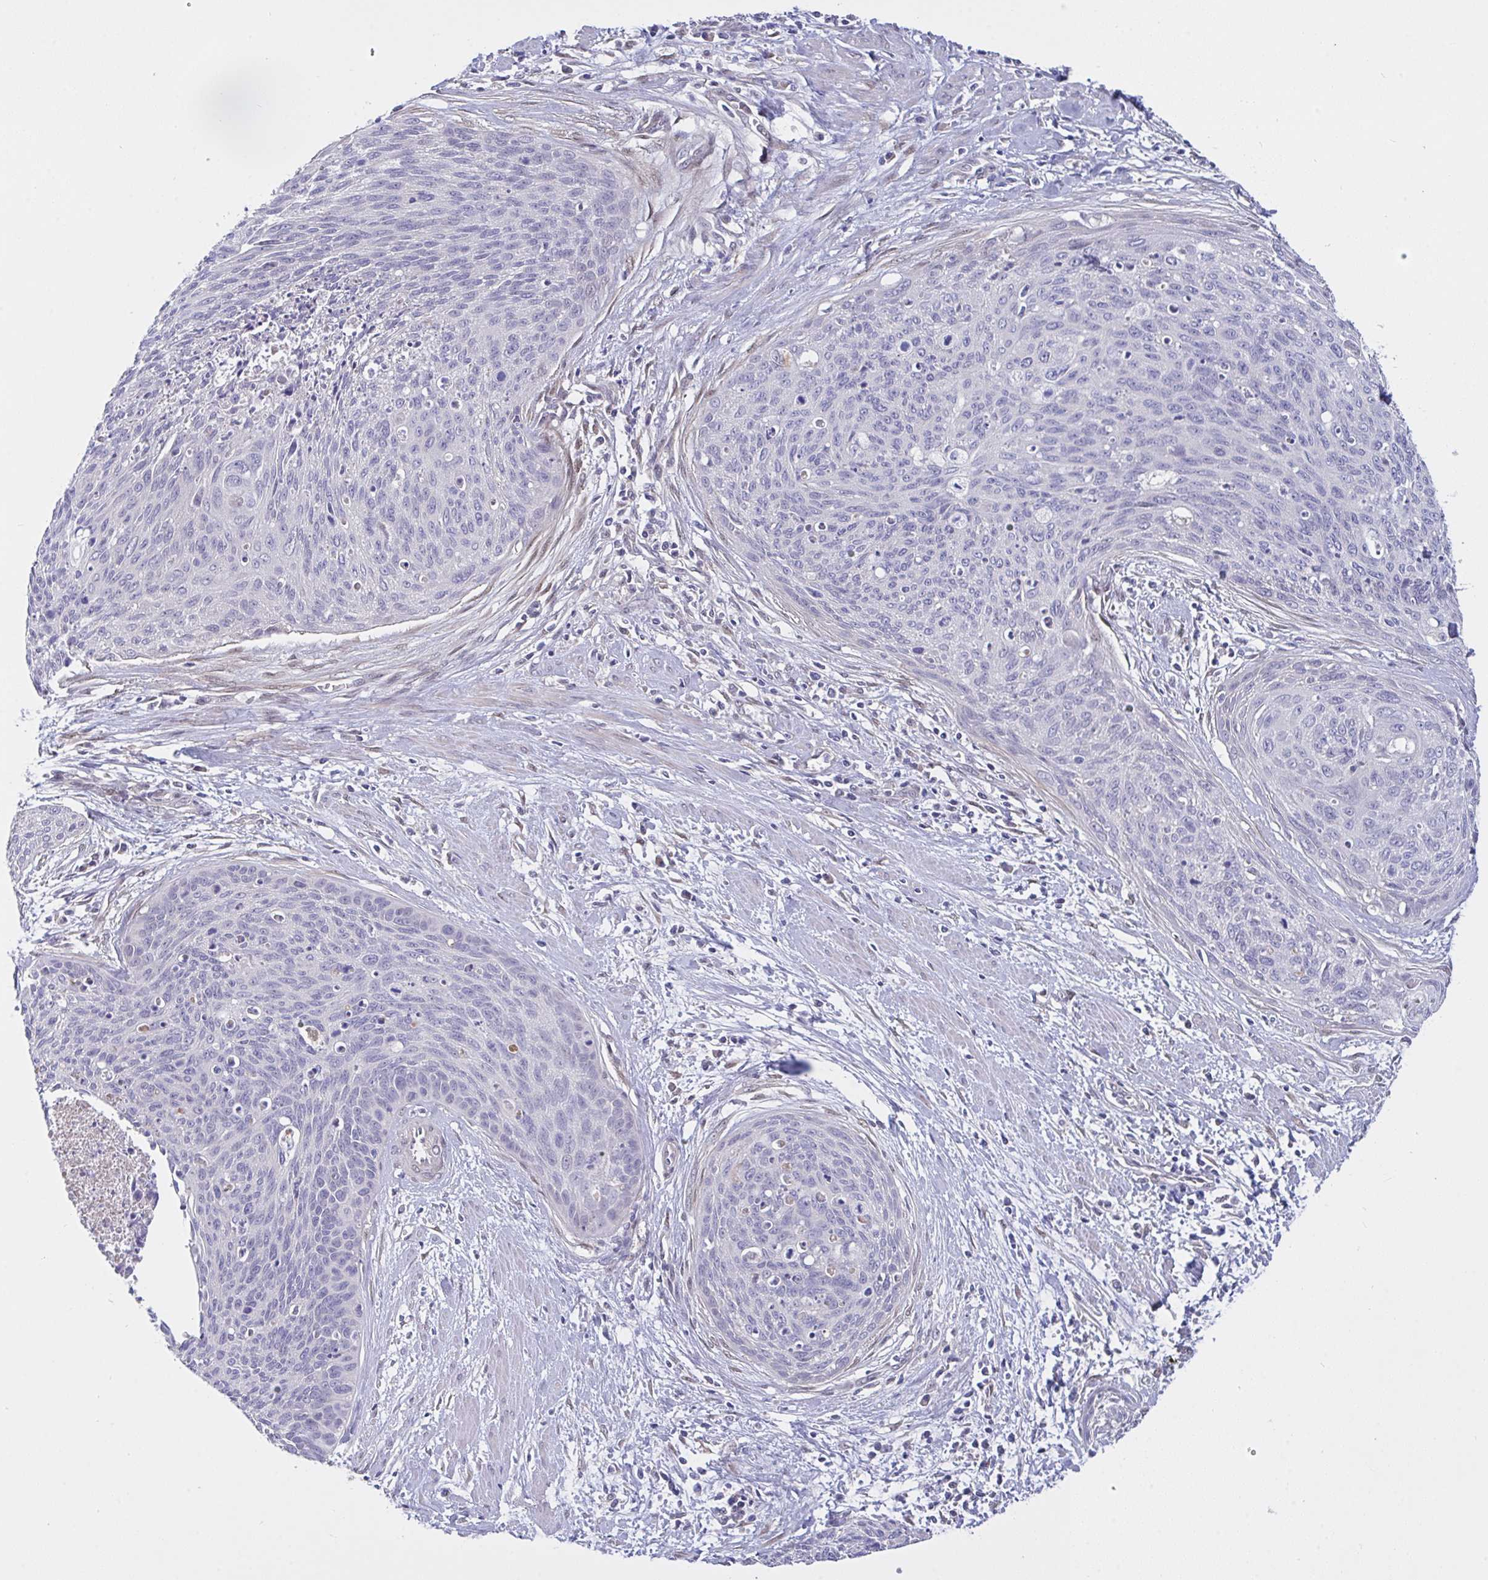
{"staining": {"intensity": "negative", "quantity": "none", "location": "none"}, "tissue": "cervical cancer", "cell_type": "Tumor cells", "image_type": "cancer", "snomed": [{"axis": "morphology", "description": "Squamous cell carcinoma, NOS"}, {"axis": "topography", "description": "Cervix"}], "caption": "Immunohistochemical staining of human cervical cancer (squamous cell carcinoma) reveals no significant staining in tumor cells.", "gene": "L3HYPDH", "patient": {"sex": "female", "age": 55}}